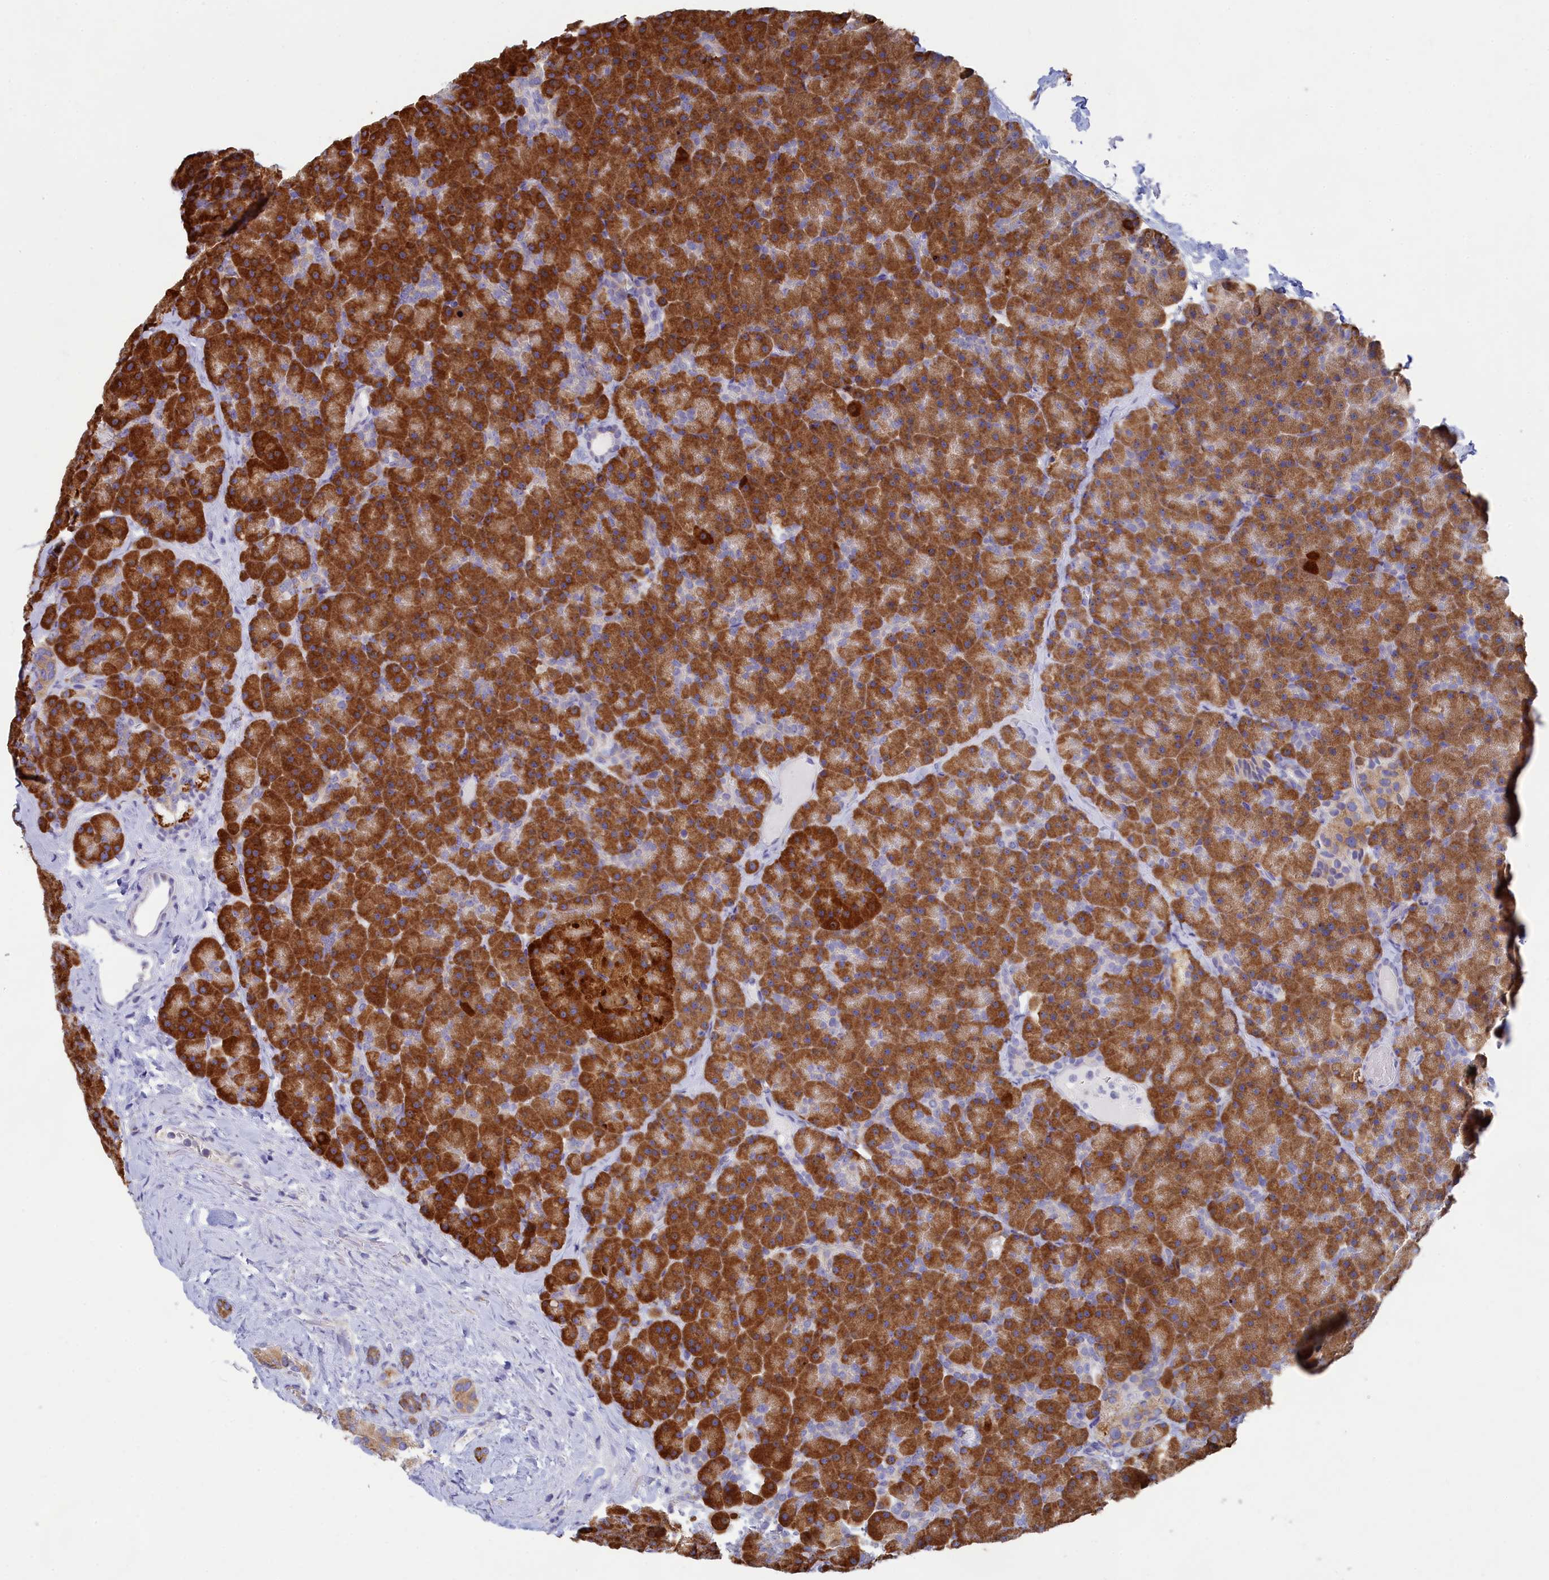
{"staining": {"intensity": "strong", "quantity": ">75%", "location": "cytoplasmic/membranous"}, "tissue": "pancreas", "cell_type": "Exocrine glandular cells", "image_type": "normal", "snomed": [{"axis": "morphology", "description": "Normal tissue, NOS"}, {"axis": "topography", "description": "Pancreas"}], "caption": "Approximately >75% of exocrine glandular cells in unremarkable human pancreas show strong cytoplasmic/membranous protein staining as visualized by brown immunohistochemical staining.", "gene": "WDR35", "patient": {"sex": "male", "age": 36}}